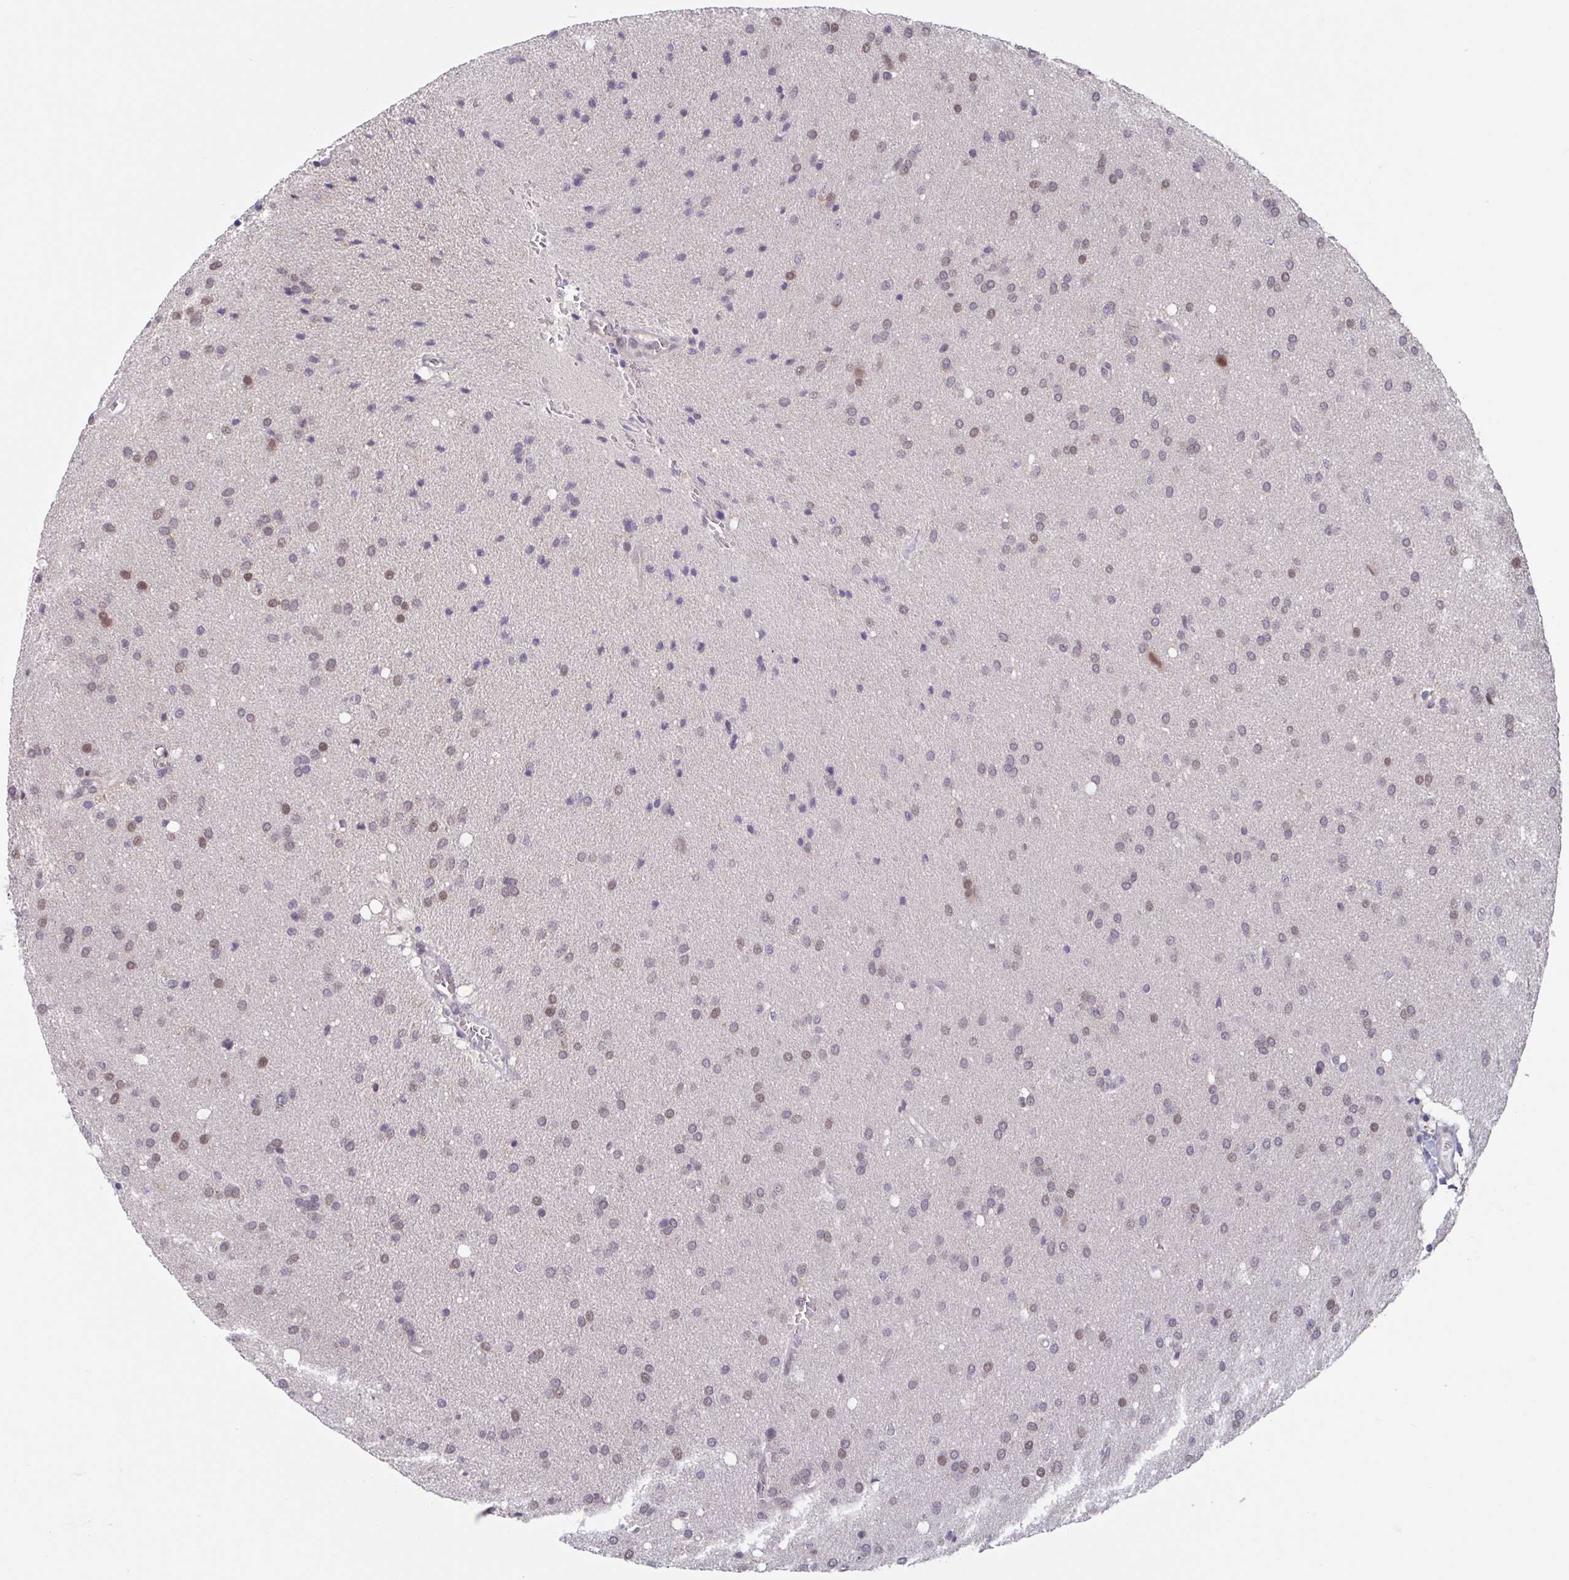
{"staining": {"intensity": "moderate", "quantity": "<25%", "location": "nuclear"}, "tissue": "glioma", "cell_type": "Tumor cells", "image_type": "cancer", "snomed": [{"axis": "morphology", "description": "Glioma, malignant, Low grade"}, {"axis": "topography", "description": "Brain"}], "caption": "Protein staining demonstrates moderate nuclear staining in about <25% of tumor cells in glioma.", "gene": "RIOK1", "patient": {"sex": "female", "age": 54}}